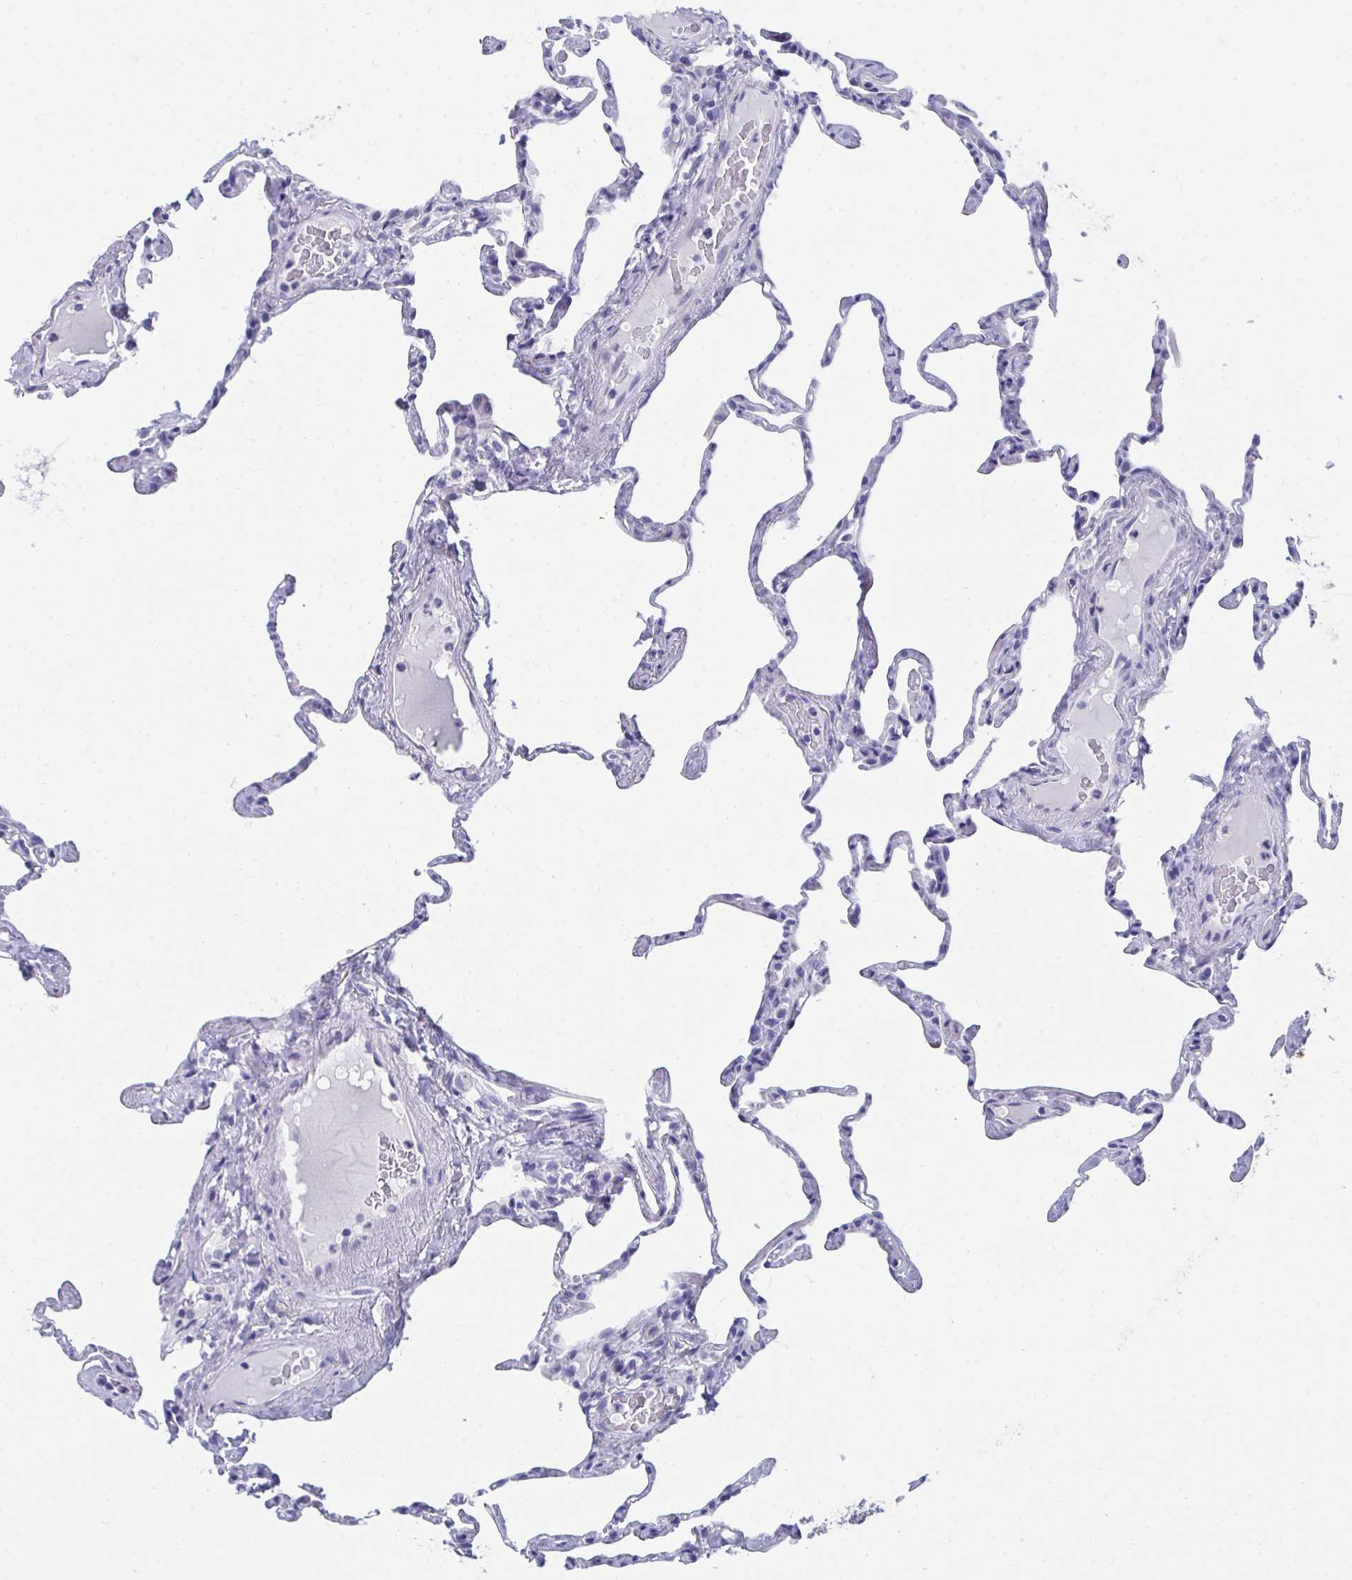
{"staining": {"intensity": "negative", "quantity": "none", "location": "none"}, "tissue": "lung", "cell_type": "Alveolar cells", "image_type": "normal", "snomed": [{"axis": "morphology", "description": "Normal tissue, NOS"}, {"axis": "topography", "description": "Lung"}], "caption": "Protein analysis of benign lung demonstrates no significant staining in alveolar cells.", "gene": "HGD", "patient": {"sex": "male", "age": 65}}